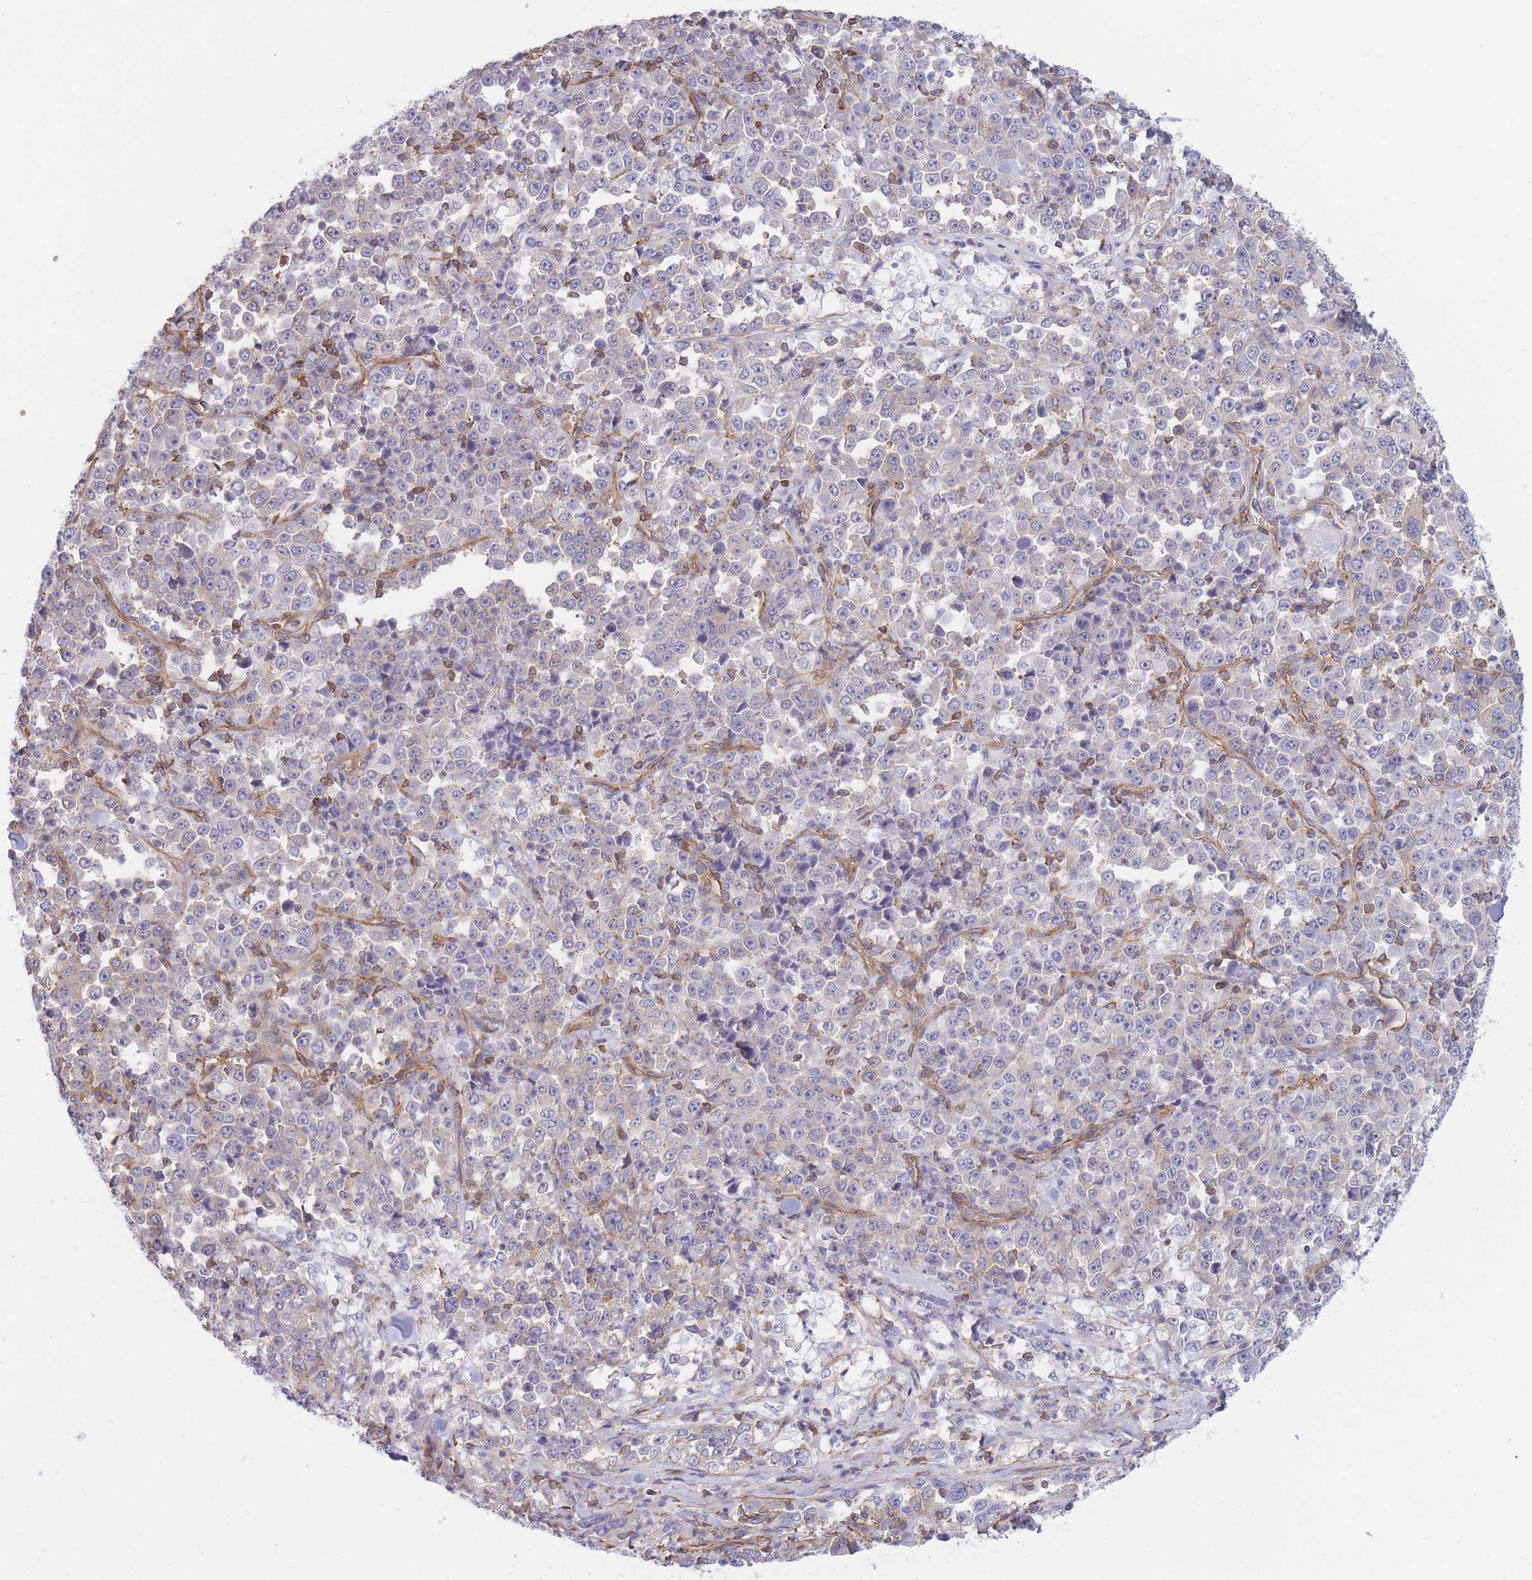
{"staining": {"intensity": "weak", "quantity": "<25%", "location": "cytoplasmic/membranous"}, "tissue": "stomach cancer", "cell_type": "Tumor cells", "image_type": "cancer", "snomed": [{"axis": "morphology", "description": "Normal tissue, NOS"}, {"axis": "morphology", "description": "Adenocarcinoma, NOS"}, {"axis": "topography", "description": "Stomach, upper"}, {"axis": "topography", "description": "Stomach"}], "caption": "IHC micrograph of neoplastic tissue: human adenocarcinoma (stomach) stained with DAB demonstrates no significant protein positivity in tumor cells.", "gene": "CDC25B", "patient": {"sex": "male", "age": 59}}